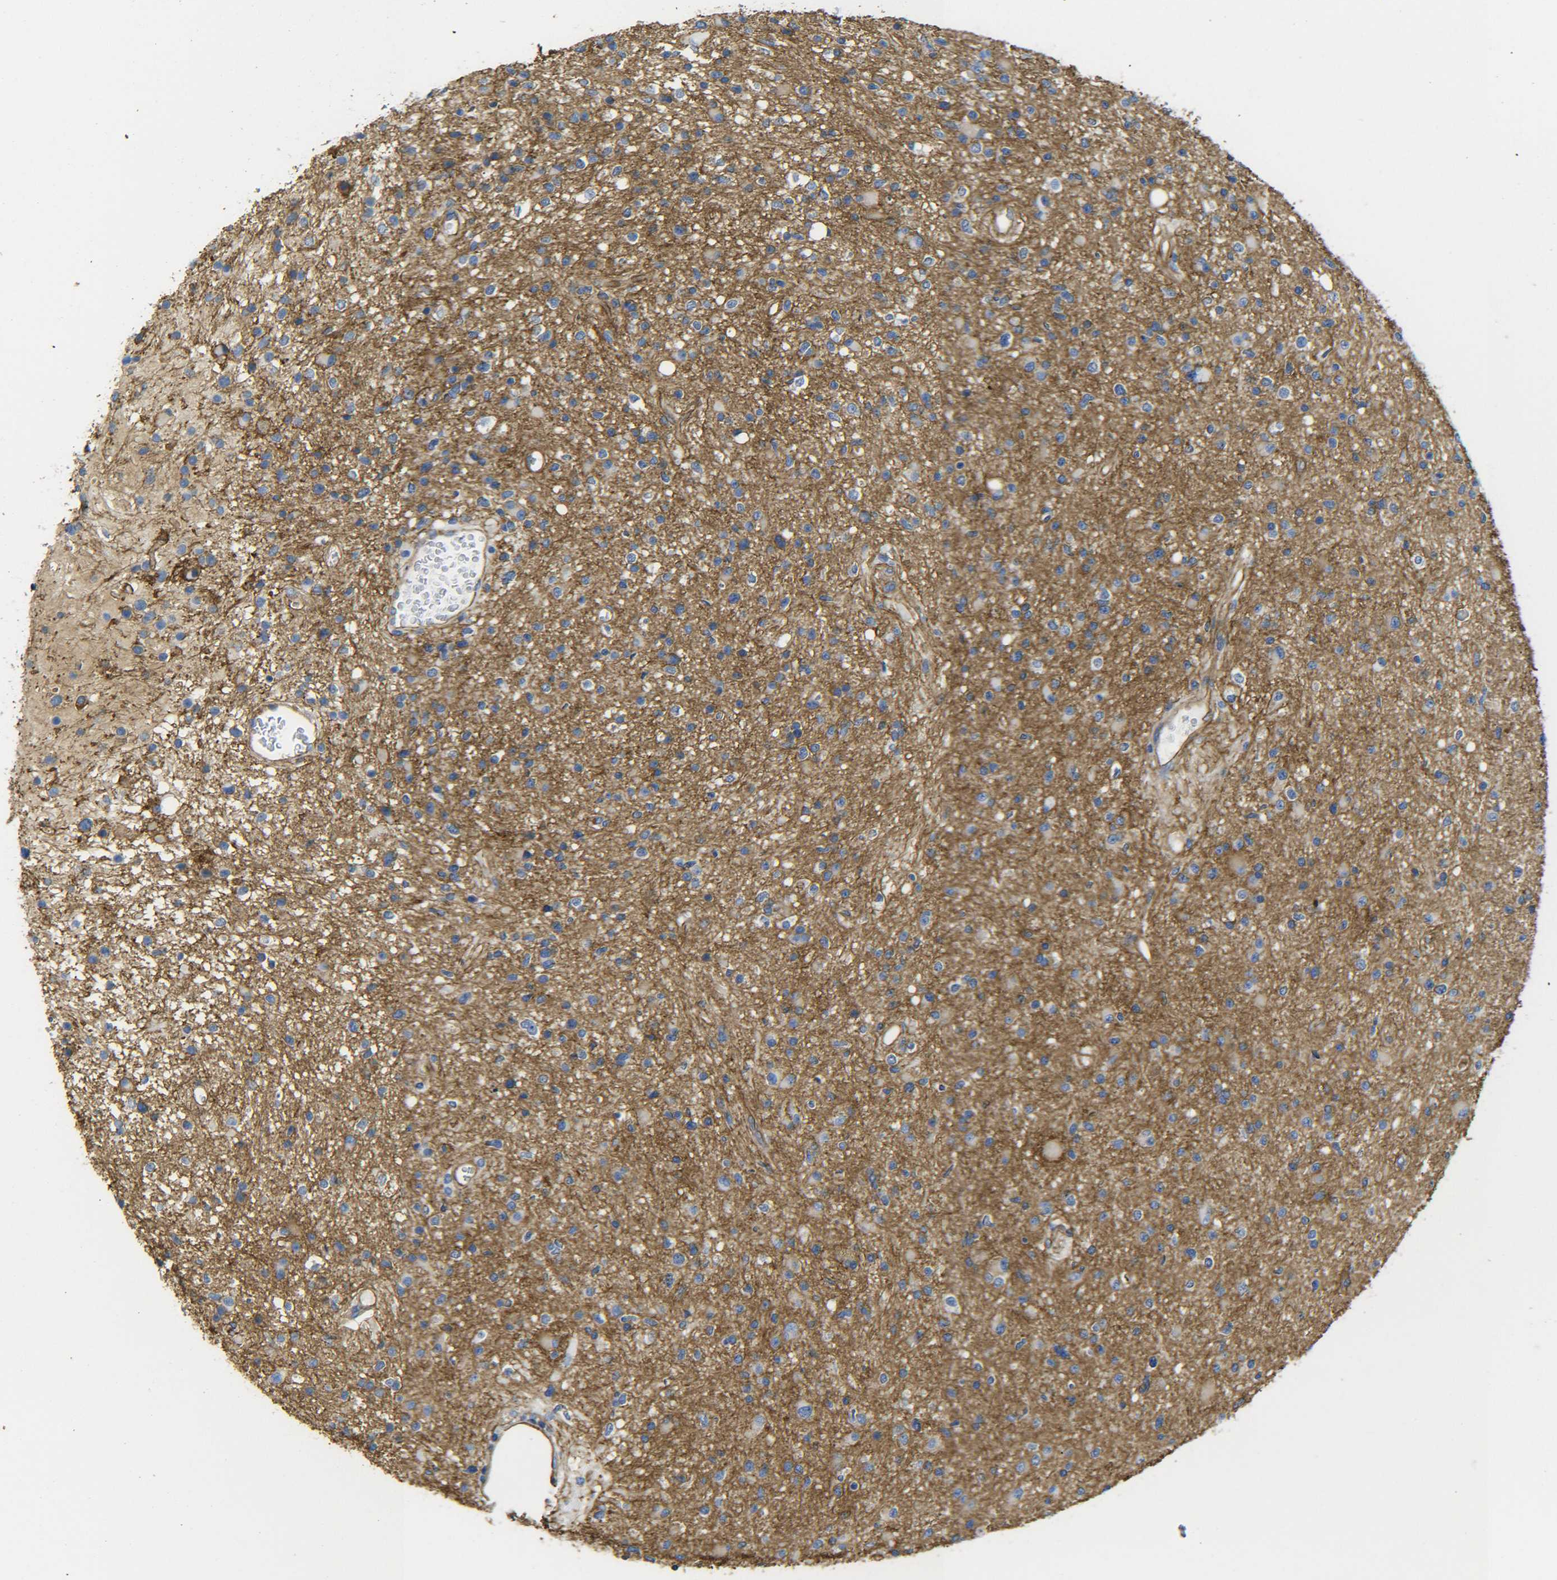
{"staining": {"intensity": "moderate", "quantity": "<25%", "location": "cytoplasmic/membranous"}, "tissue": "glioma", "cell_type": "Tumor cells", "image_type": "cancer", "snomed": [{"axis": "morphology", "description": "Glioma, malignant, High grade"}, {"axis": "topography", "description": "Brain"}], "caption": "A brown stain shows moderate cytoplasmic/membranous staining of a protein in human malignant glioma (high-grade) tumor cells.", "gene": "SPTBN1", "patient": {"sex": "male", "age": 33}}